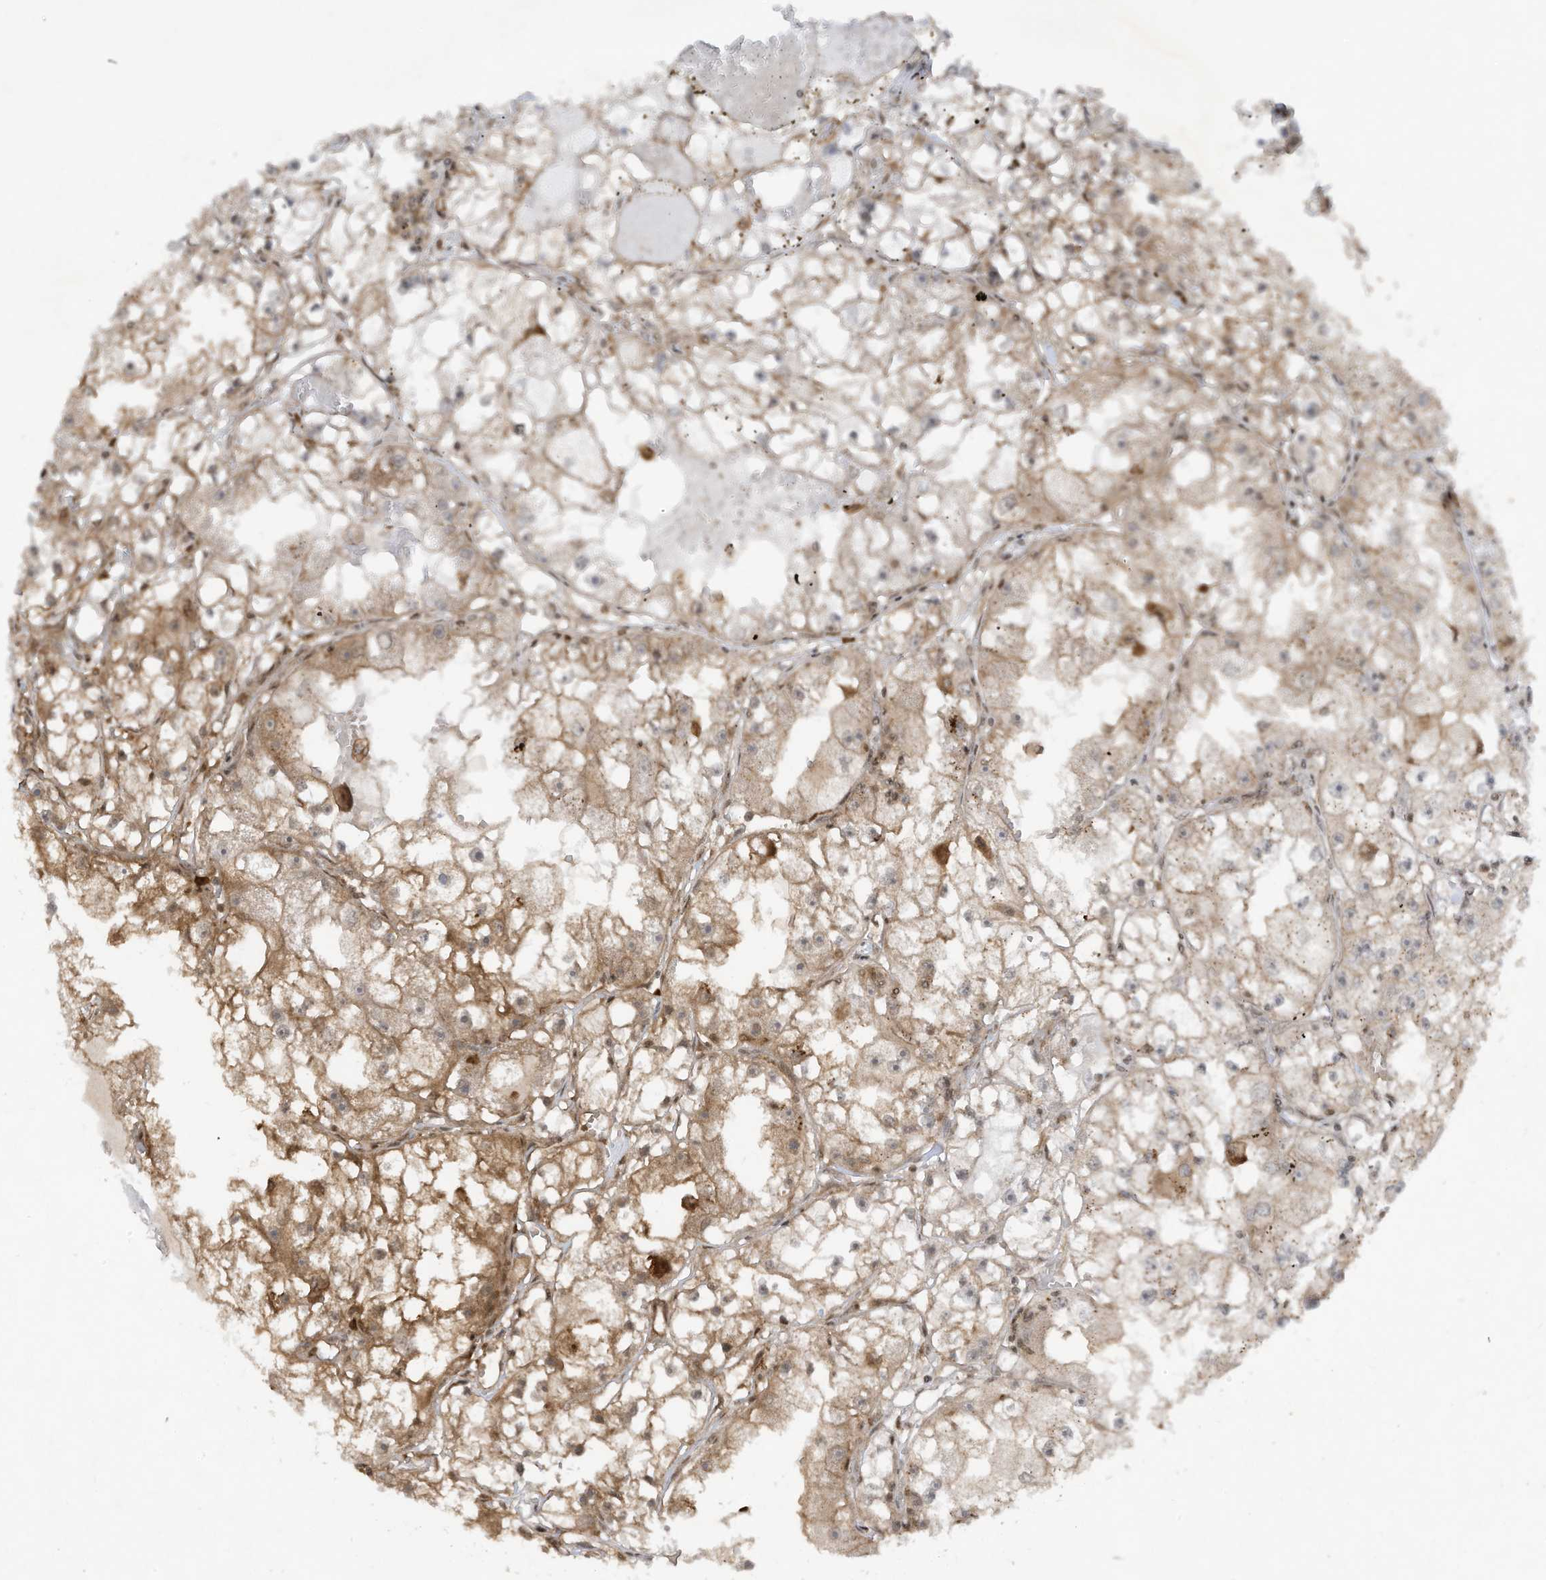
{"staining": {"intensity": "moderate", "quantity": ">75%", "location": "cytoplasmic/membranous"}, "tissue": "renal cancer", "cell_type": "Tumor cells", "image_type": "cancer", "snomed": [{"axis": "morphology", "description": "Adenocarcinoma, NOS"}, {"axis": "topography", "description": "Kidney"}], "caption": "Immunohistochemistry (IHC) staining of renal cancer (adenocarcinoma), which shows medium levels of moderate cytoplasmic/membranous positivity in about >75% of tumor cells indicating moderate cytoplasmic/membranous protein staining. The staining was performed using DAB (brown) for protein detection and nuclei were counterstained in hematoxylin (blue).", "gene": "CERT1", "patient": {"sex": "male", "age": 56}}